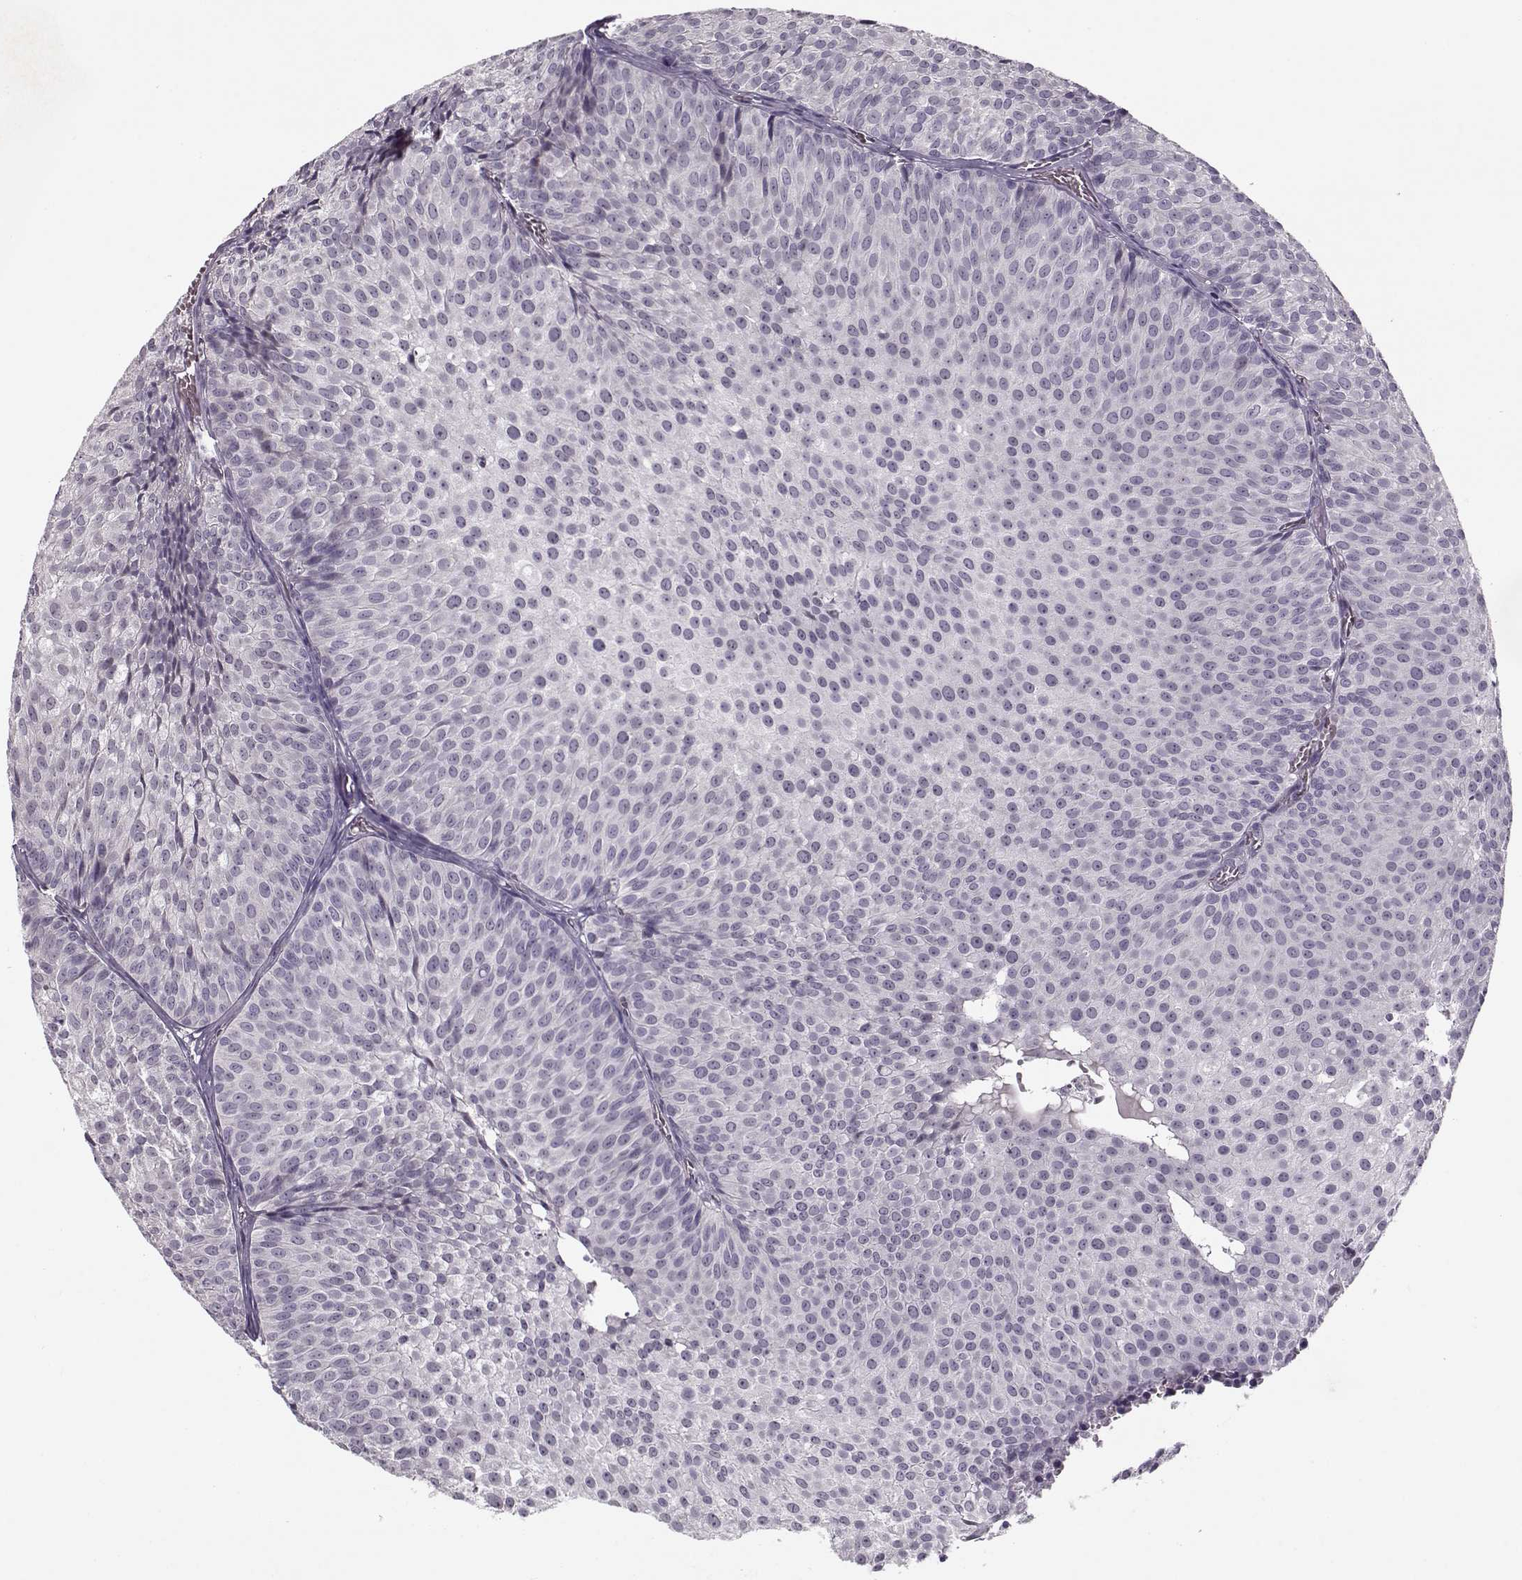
{"staining": {"intensity": "negative", "quantity": "none", "location": "none"}, "tissue": "urothelial cancer", "cell_type": "Tumor cells", "image_type": "cancer", "snomed": [{"axis": "morphology", "description": "Urothelial carcinoma, Low grade"}, {"axis": "topography", "description": "Urinary bladder"}], "caption": "There is no significant positivity in tumor cells of low-grade urothelial carcinoma. Nuclei are stained in blue.", "gene": "DNAI3", "patient": {"sex": "male", "age": 63}}